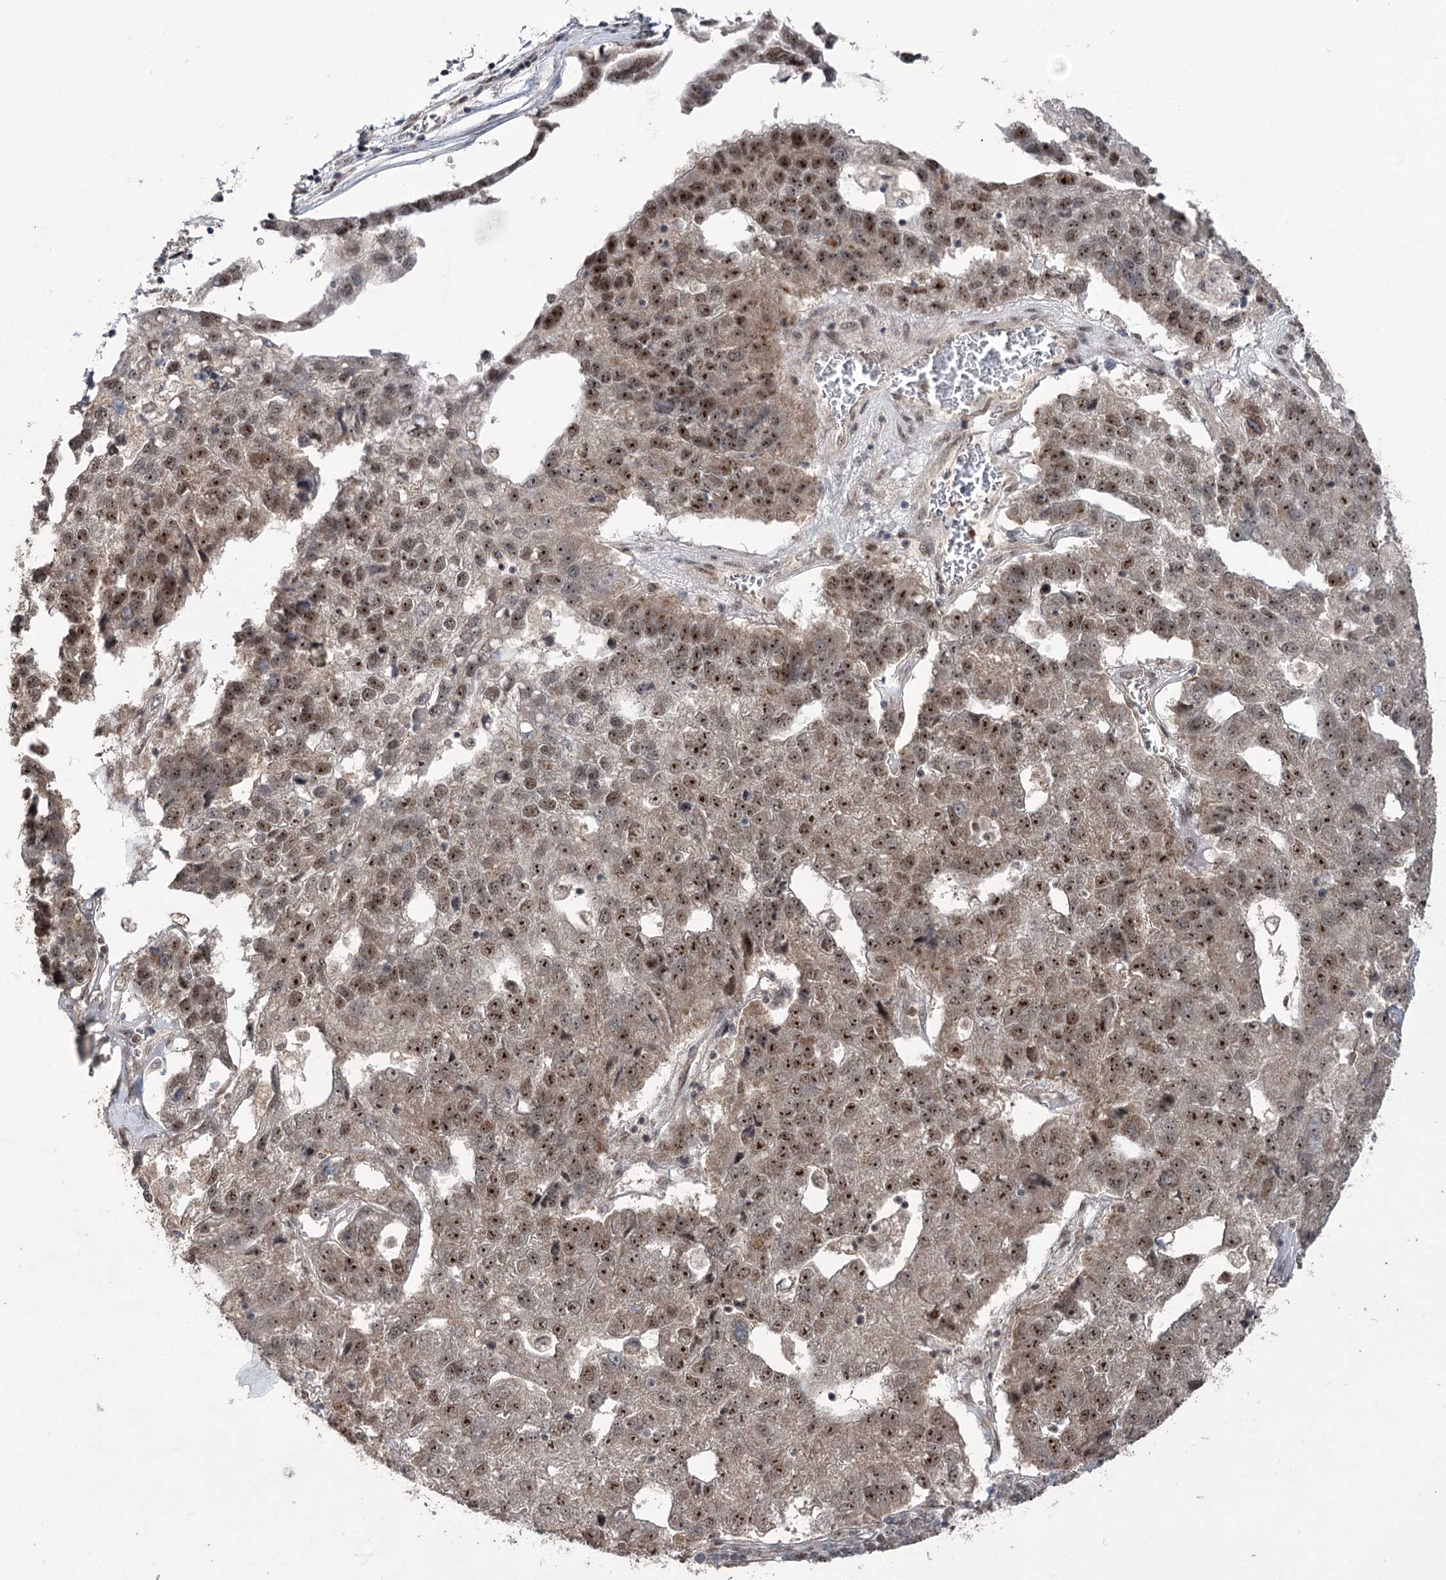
{"staining": {"intensity": "strong", "quantity": ">75%", "location": "nuclear"}, "tissue": "pancreatic cancer", "cell_type": "Tumor cells", "image_type": "cancer", "snomed": [{"axis": "morphology", "description": "Adenocarcinoma, NOS"}, {"axis": "topography", "description": "Pancreas"}], "caption": "Protein expression analysis of human pancreatic adenocarcinoma reveals strong nuclear staining in approximately >75% of tumor cells.", "gene": "ERCC3", "patient": {"sex": "female", "age": 61}}